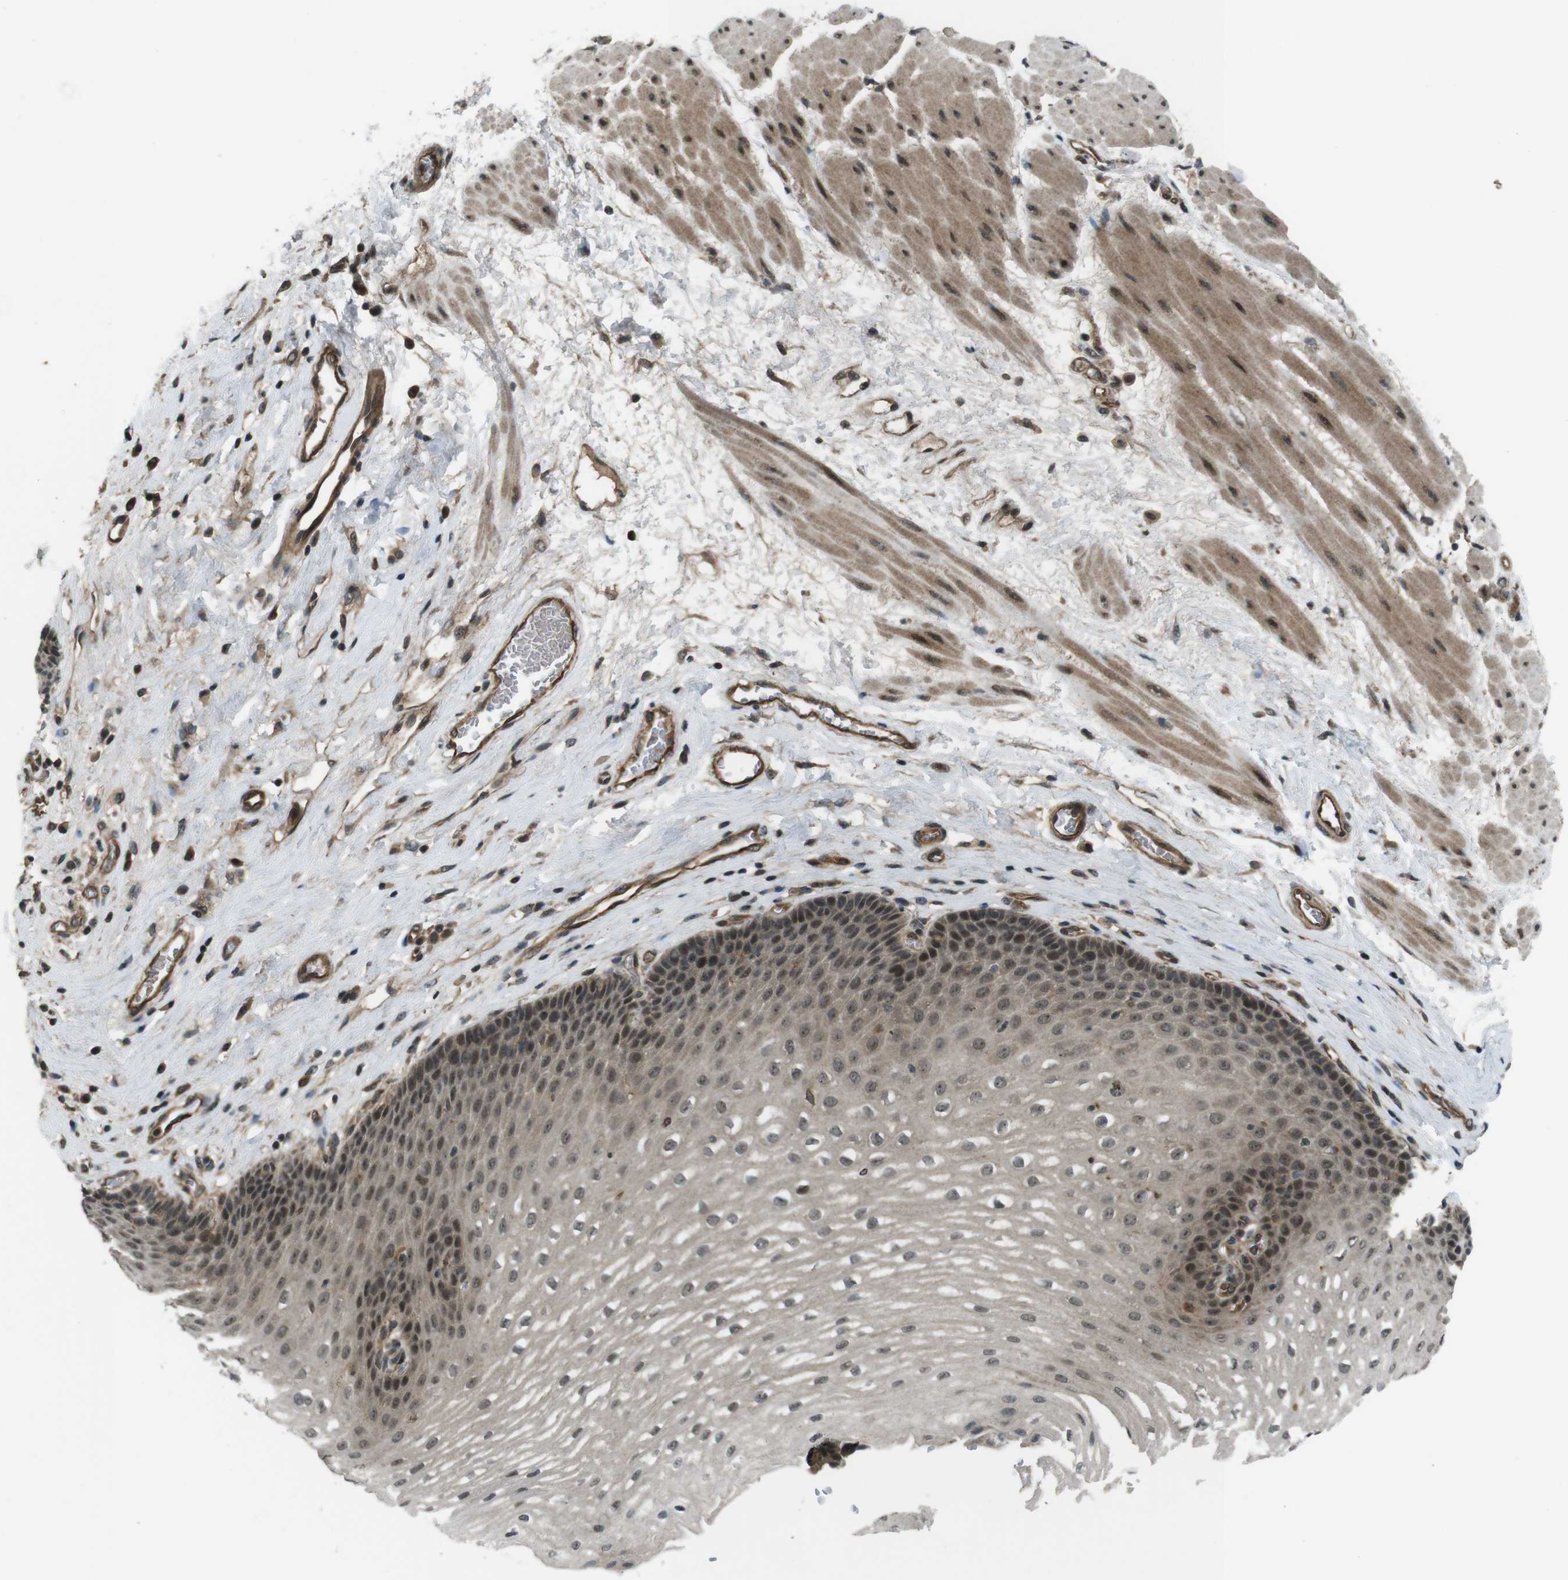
{"staining": {"intensity": "moderate", "quantity": "25%-75%", "location": "cytoplasmic/membranous,nuclear"}, "tissue": "esophagus", "cell_type": "Squamous epithelial cells", "image_type": "normal", "snomed": [{"axis": "morphology", "description": "Normal tissue, NOS"}, {"axis": "topography", "description": "Esophagus"}], "caption": "High-power microscopy captured an immunohistochemistry (IHC) micrograph of benign esophagus, revealing moderate cytoplasmic/membranous,nuclear positivity in about 25%-75% of squamous epithelial cells.", "gene": "TIAM2", "patient": {"sex": "male", "age": 48}}